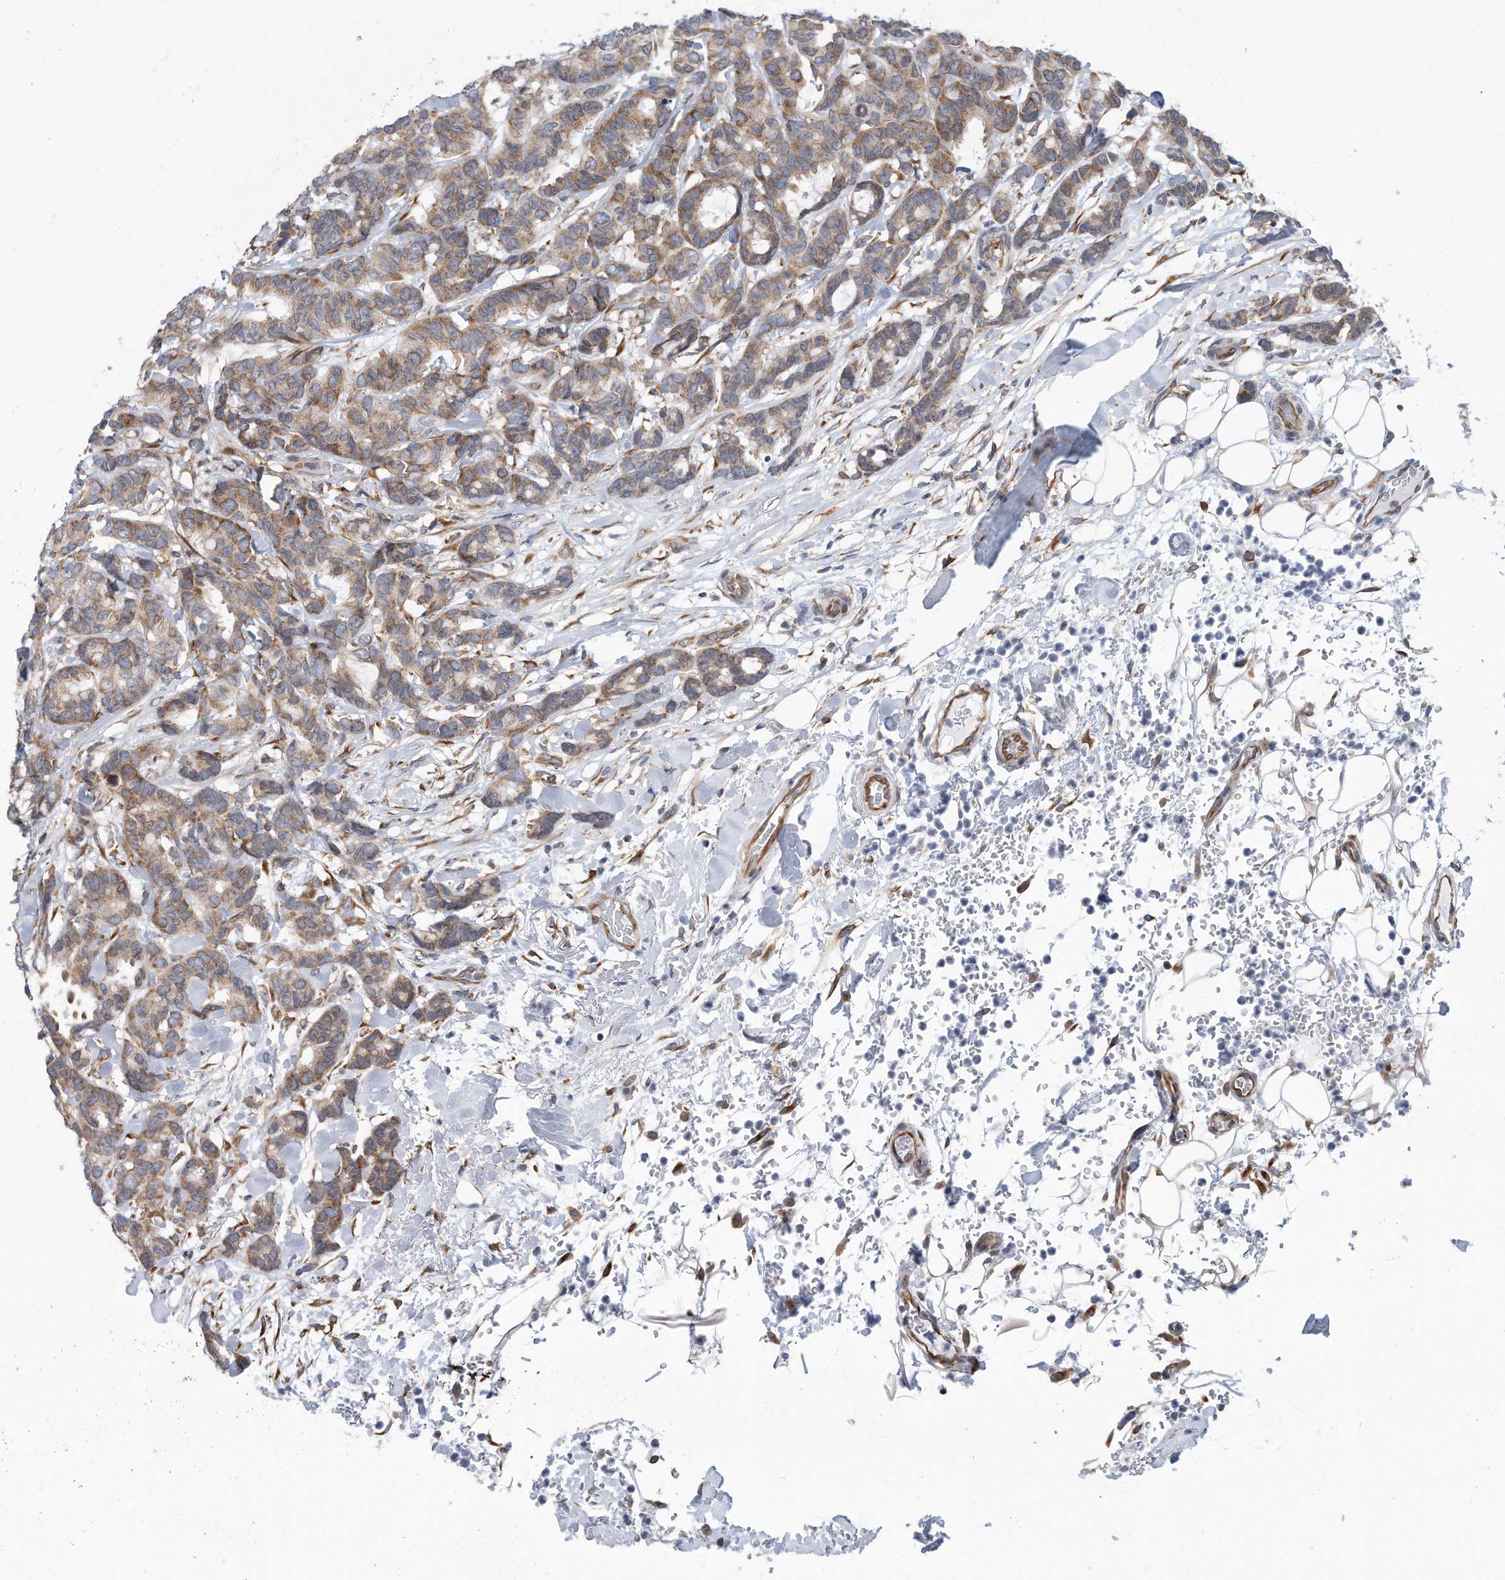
{"staining": {"intensity": "moderate", "quantity": ">75%", "location": "cytoplasmic/membranous"}, "tissue": "breast cancer", "cell_type": "Tumor cells", "image_type": "cancer", "snomed": [{"axis": "morphology", "description": "Duct carcinoma"}, {"axis": "topography", "description": "Breast"}], "caption": "Moderate cytoplasmic/membranous positivity is seen in approximately >75% of tumor cells in breast cancer. (DAB = brown stain, brightfield microscopy at high magnification).", "gene": "RPL26L1", "patient": {"sex": "female", "age": 87}}